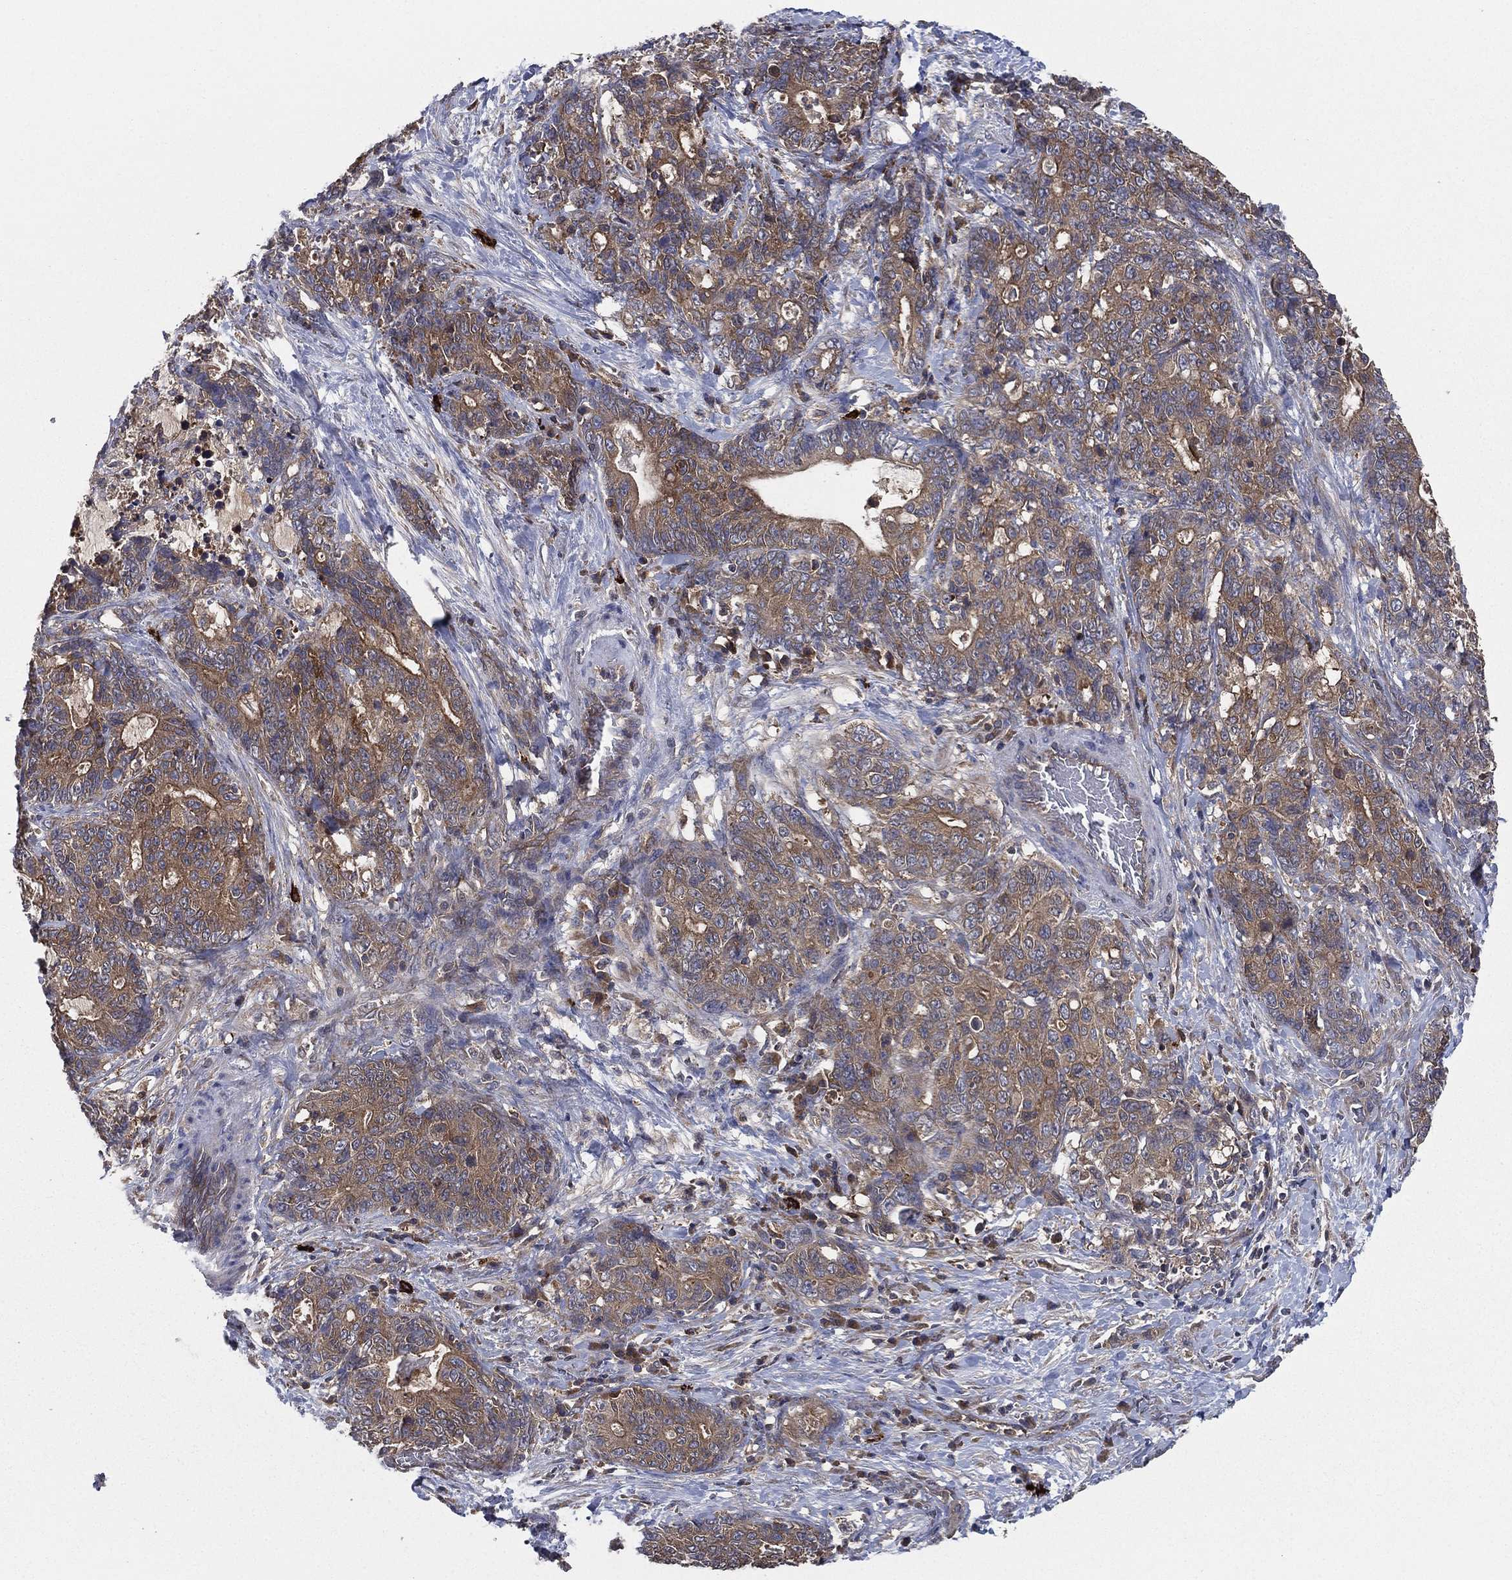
{"staining": {"intensity": "moderate", "quantity": ">75%", "location": "cytoplasmic/membranous"}, "tissue": "stomach cancer", "cell_type": "Tumor cells", "image_type": "cancer", "snomed": [{"axis": "morphology", "description": "Normal tissue, NOS"}, {"axis": "morphology", "description": "Adenocarcinoma, NOS"}, {"axis": "topography", "description": "Stomach"}], "caption": "Stomach cancer stained with DAB immunohistochemistry (IHC) reveals medium levels of moderate cytoplasmic/membranous expression in about >75% of tumor cells.", "gene": "SMPD3", "patient": {"sex": "female", "age": 64}}